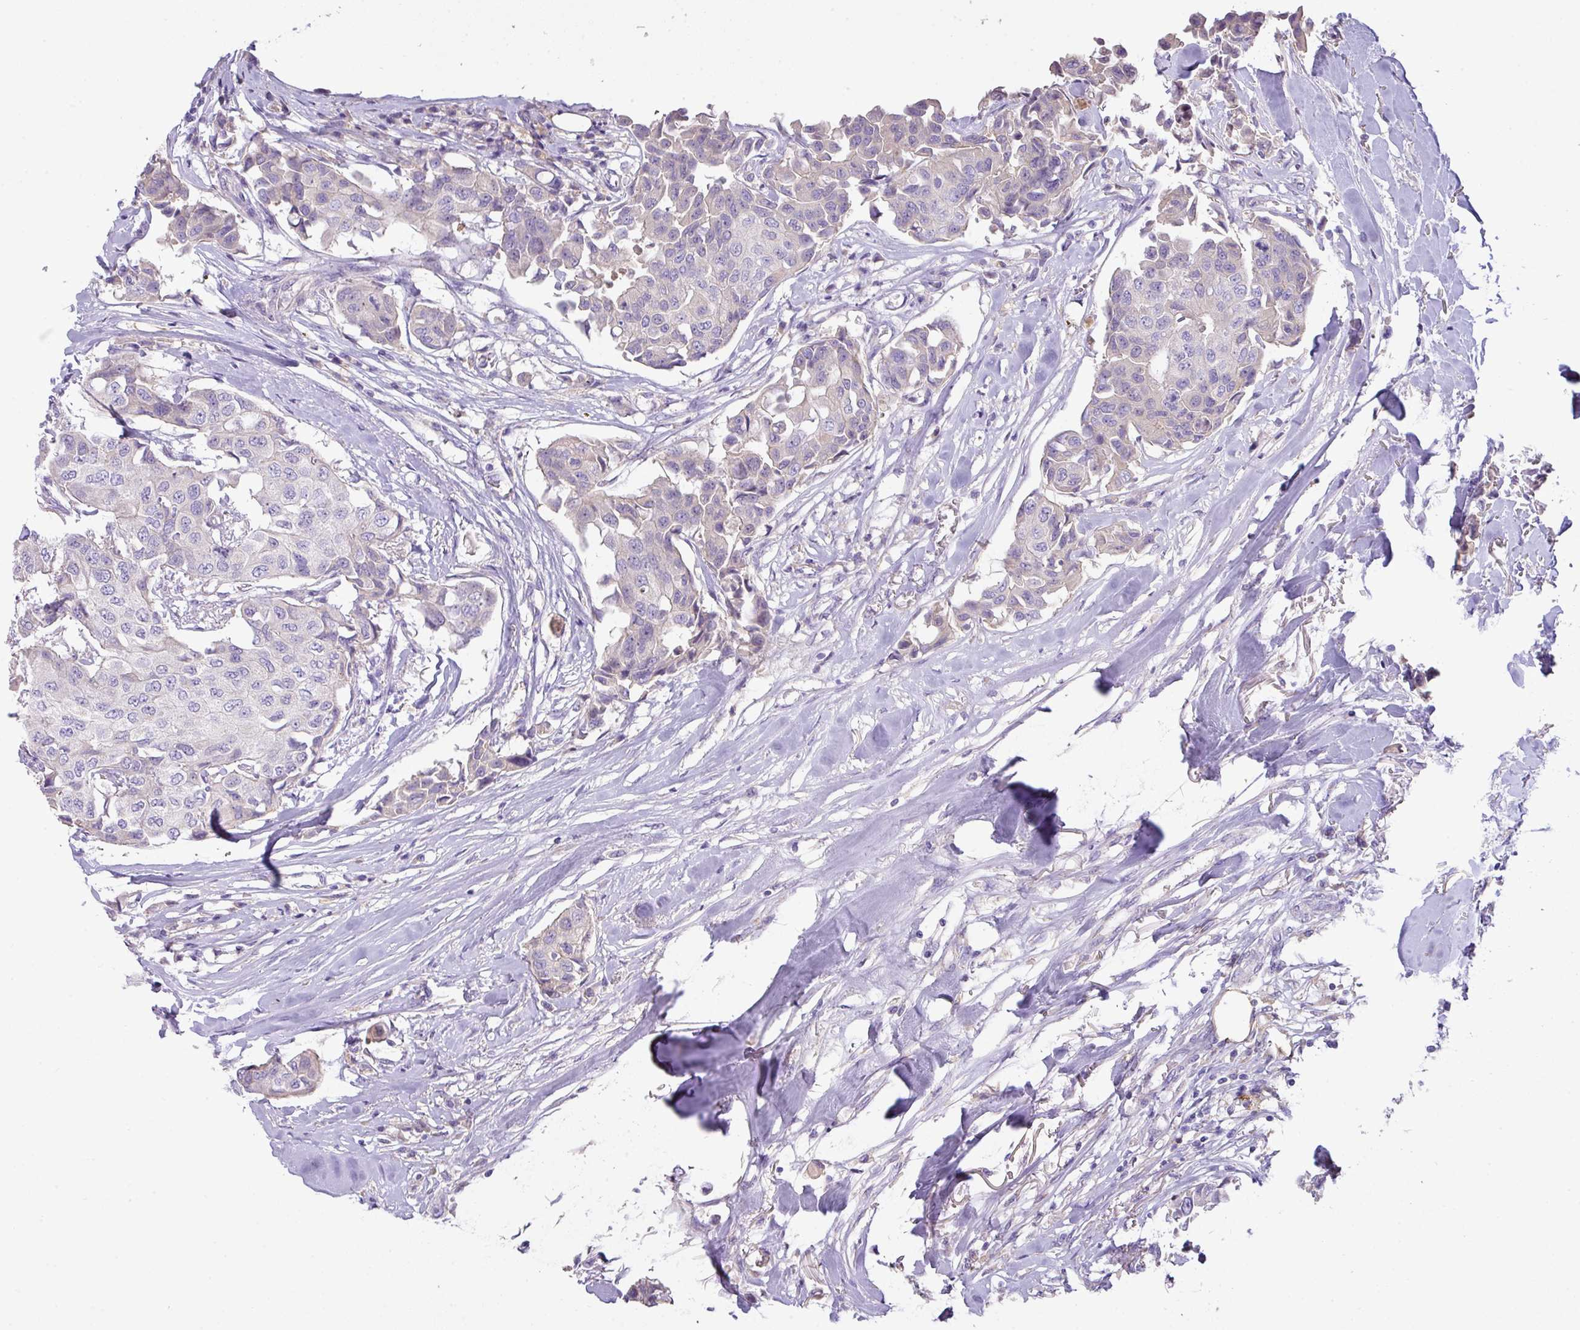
{"staining": {"intensity": "negative", "quantity": "none", "location": "none"}, "tissue": "breast cancer", "cell_type": "Tumor cells", "image_type": "cancer", "snomed": [{"axis": "morphology", "description": "Duct carcinoma"}, {"axis": "topography", "description": "Breast"}], "caption": "Breast cancer stained for a protein using IHC demonstrates no staining tumor cells.", "gene": "OR6C6", "patient": {"sex": "female", "age": 80}}